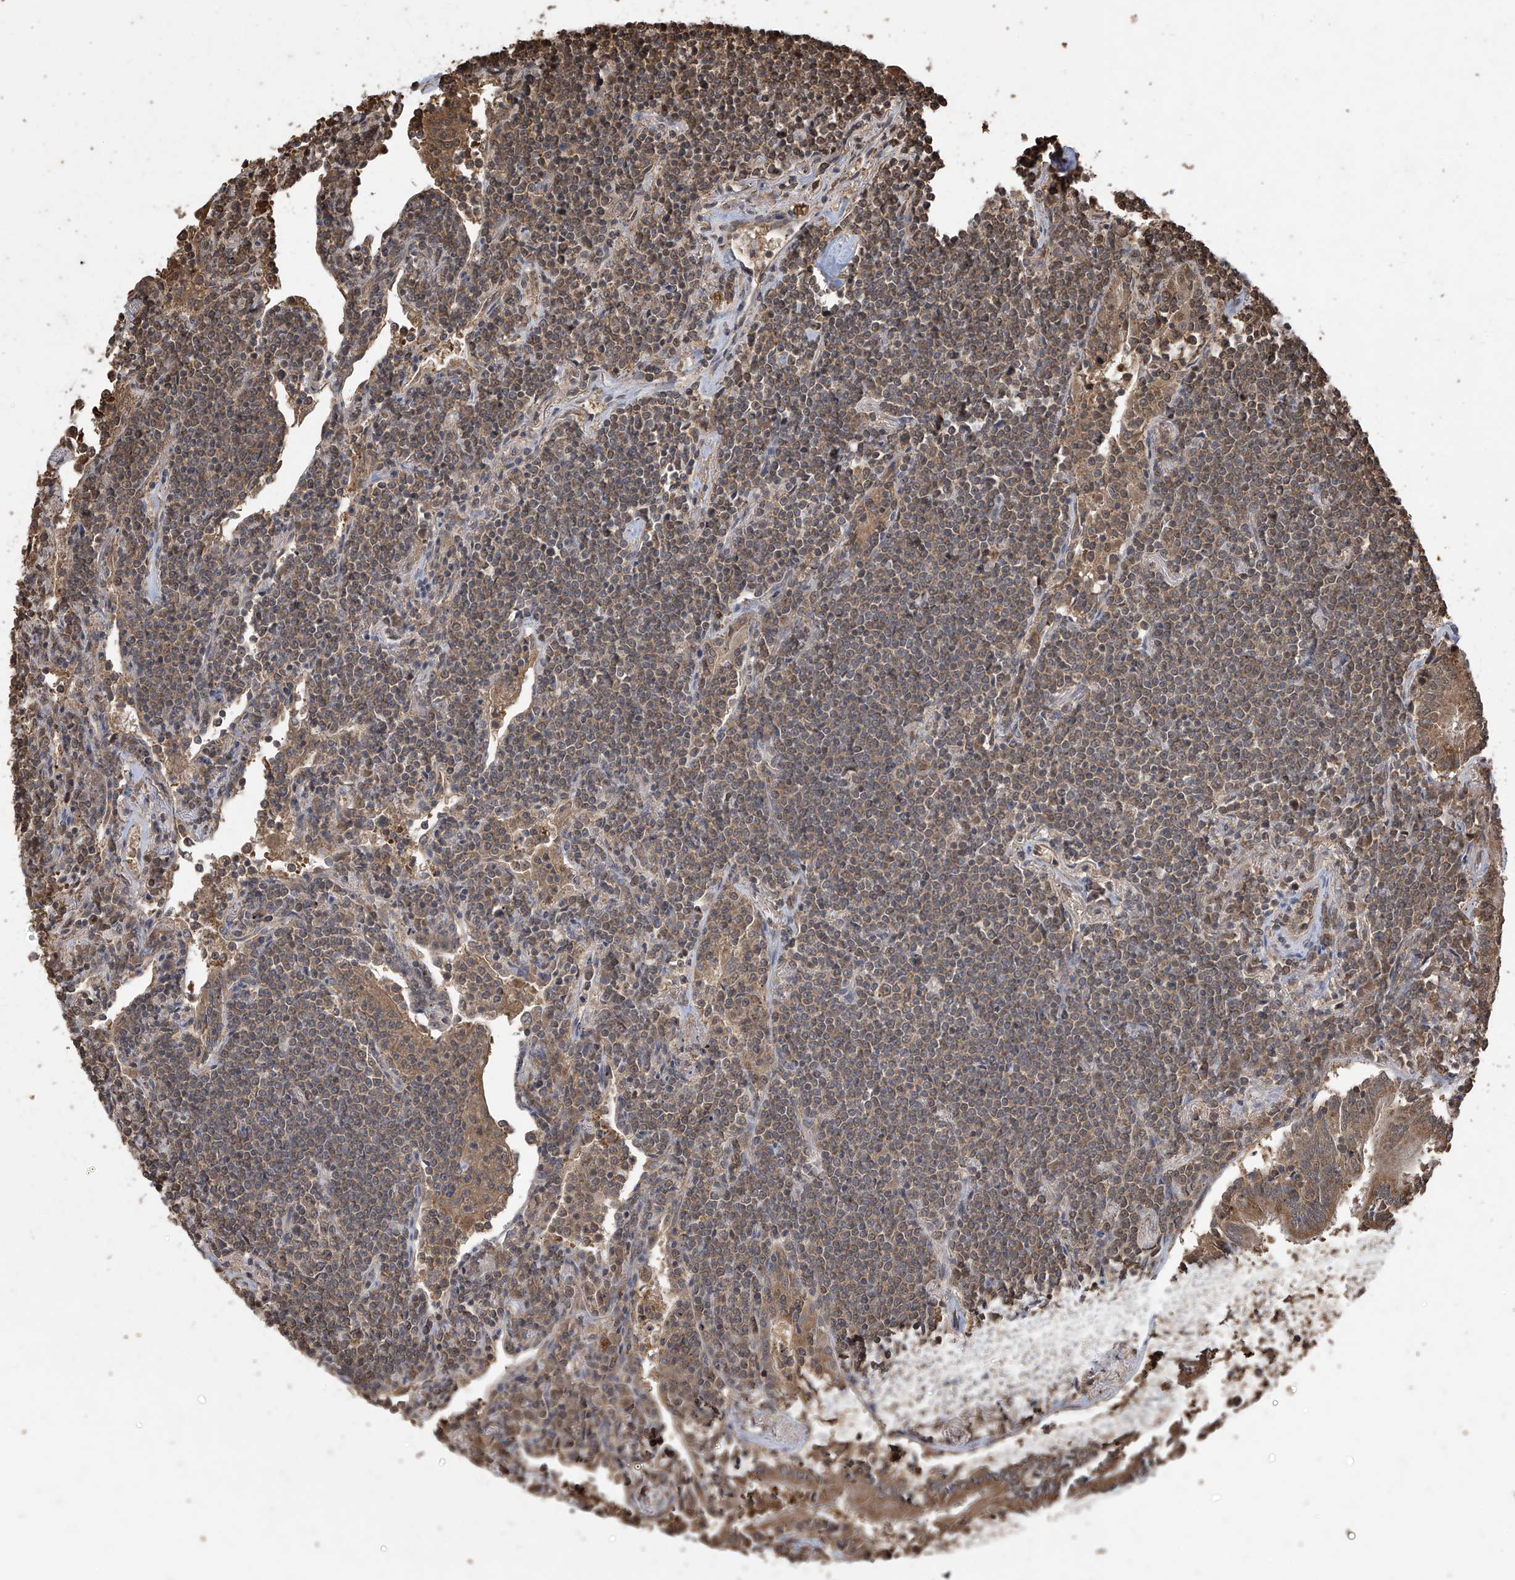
{"staining": {"intensity": "weak", "quantity": ">75%", "location": "cytoplasmic/membranous"}, "tissue": "lymphoma", "cell_type": "Tumor cells", "image_type": "cancer", "snomed": [{"axis": "morphology", "description": "Malignant lymphoma, non-Hodgkin's type, Low grade"}, {"axis": "topography", "description": "Lung"}], "caption": "Immunohistochemistry of human malignant lymphoma, non-Hodgkin's type (low-grade) demonstrates low levels of weak cytoplasmic/membranous positivity in approximately >75% of tumor cells.", "gene": "PNPT1", "patient": {"sex": "female", "age": 71}}